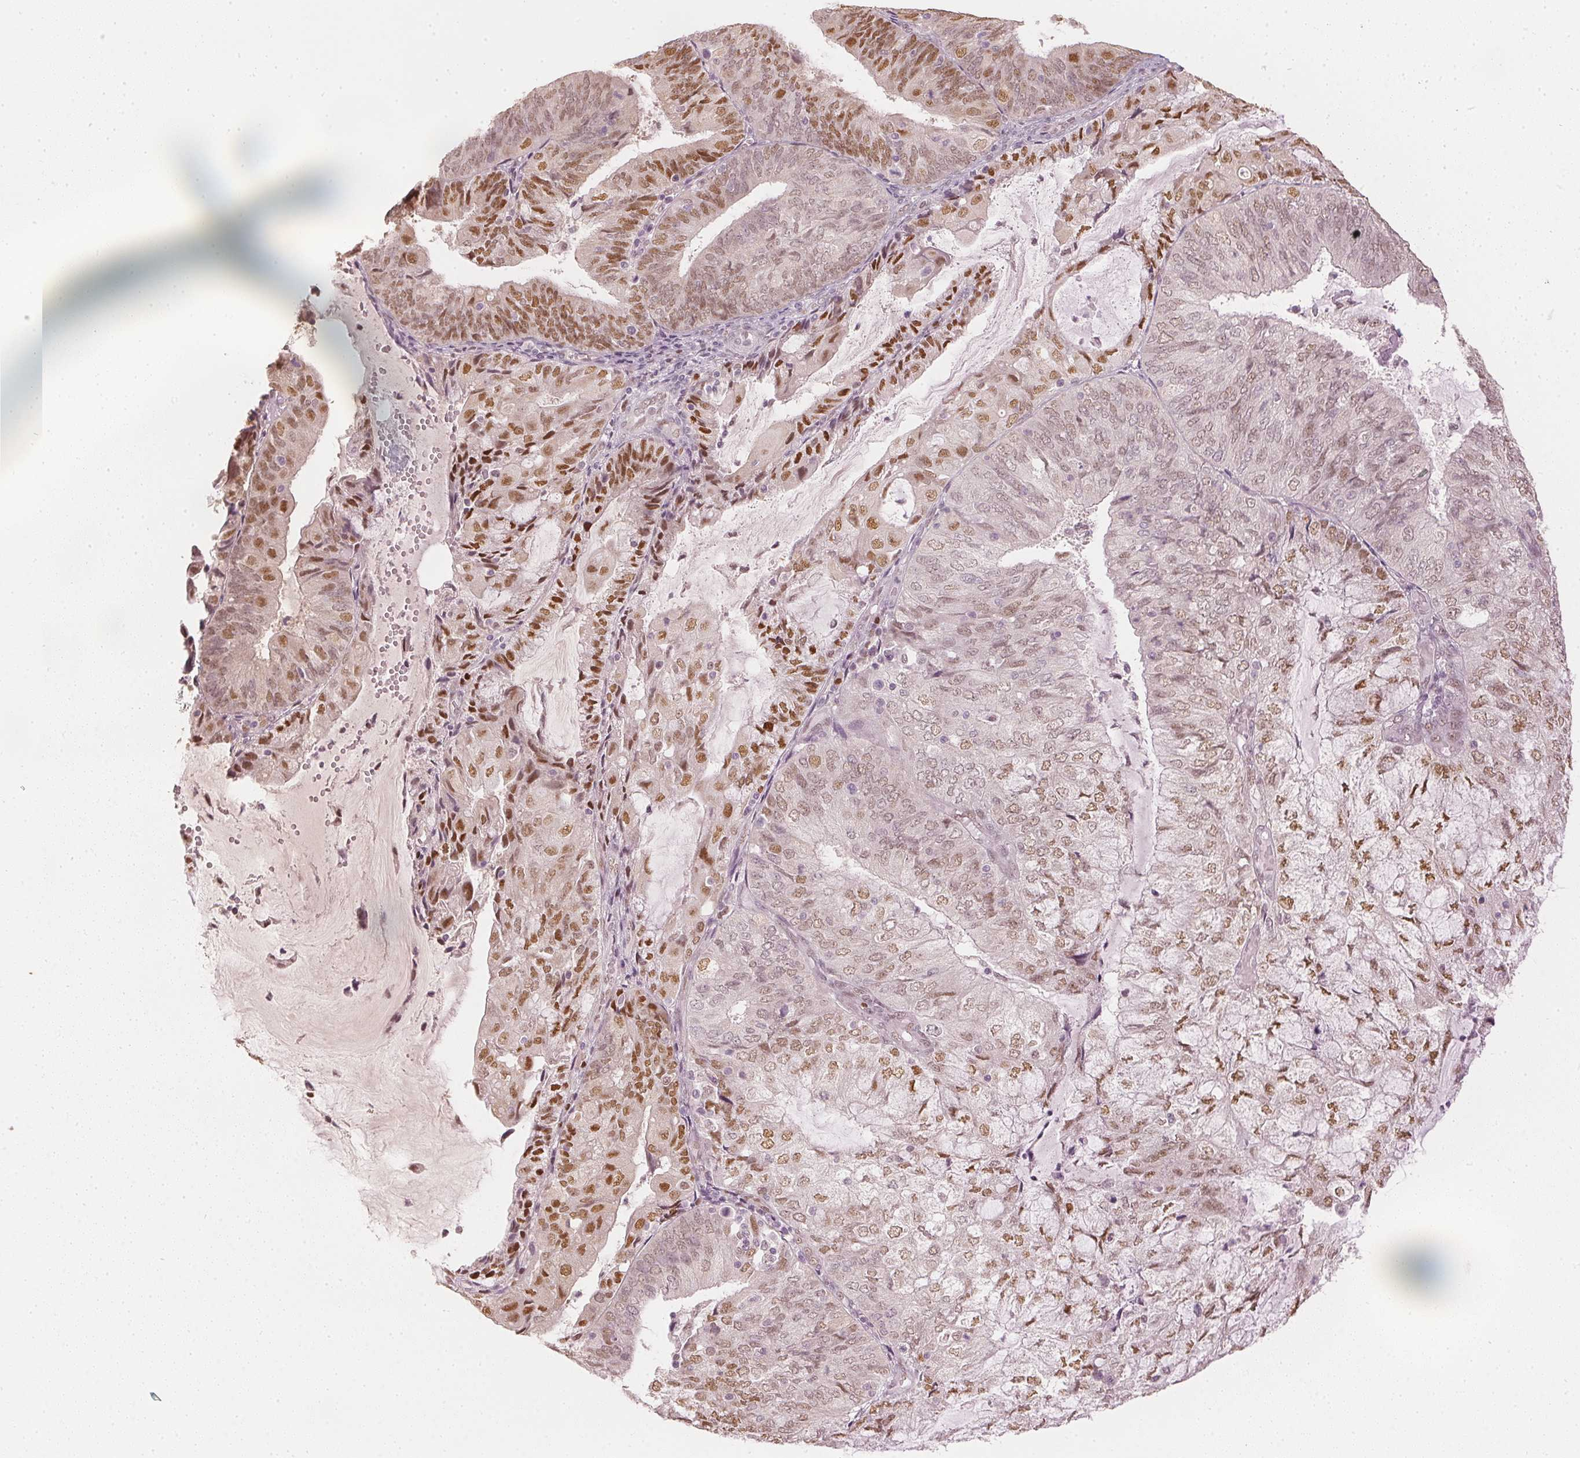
{"staining": {"intensity": "moderate", "quantity": "25%-75%", "location": "nuclear"}, "tissue": "endometrial cancer", "cell_type": "Tumor cells", "image_type": "cancer", "snomed": [{"axis": "morphology", "description": "Adenocarcinoma, NOS"}, {"axis": "topography", "description": "Endometrium"}], "caption": "Immunohistochemical staining of human endometrial cancer (adenocarcinoma) demonstrates medium levels of moderate nuclear protein positivity in about 25%-75% of tumor cells.", "gene": "SLC39A3", "patient": {"sex": "female", "age": 81}}